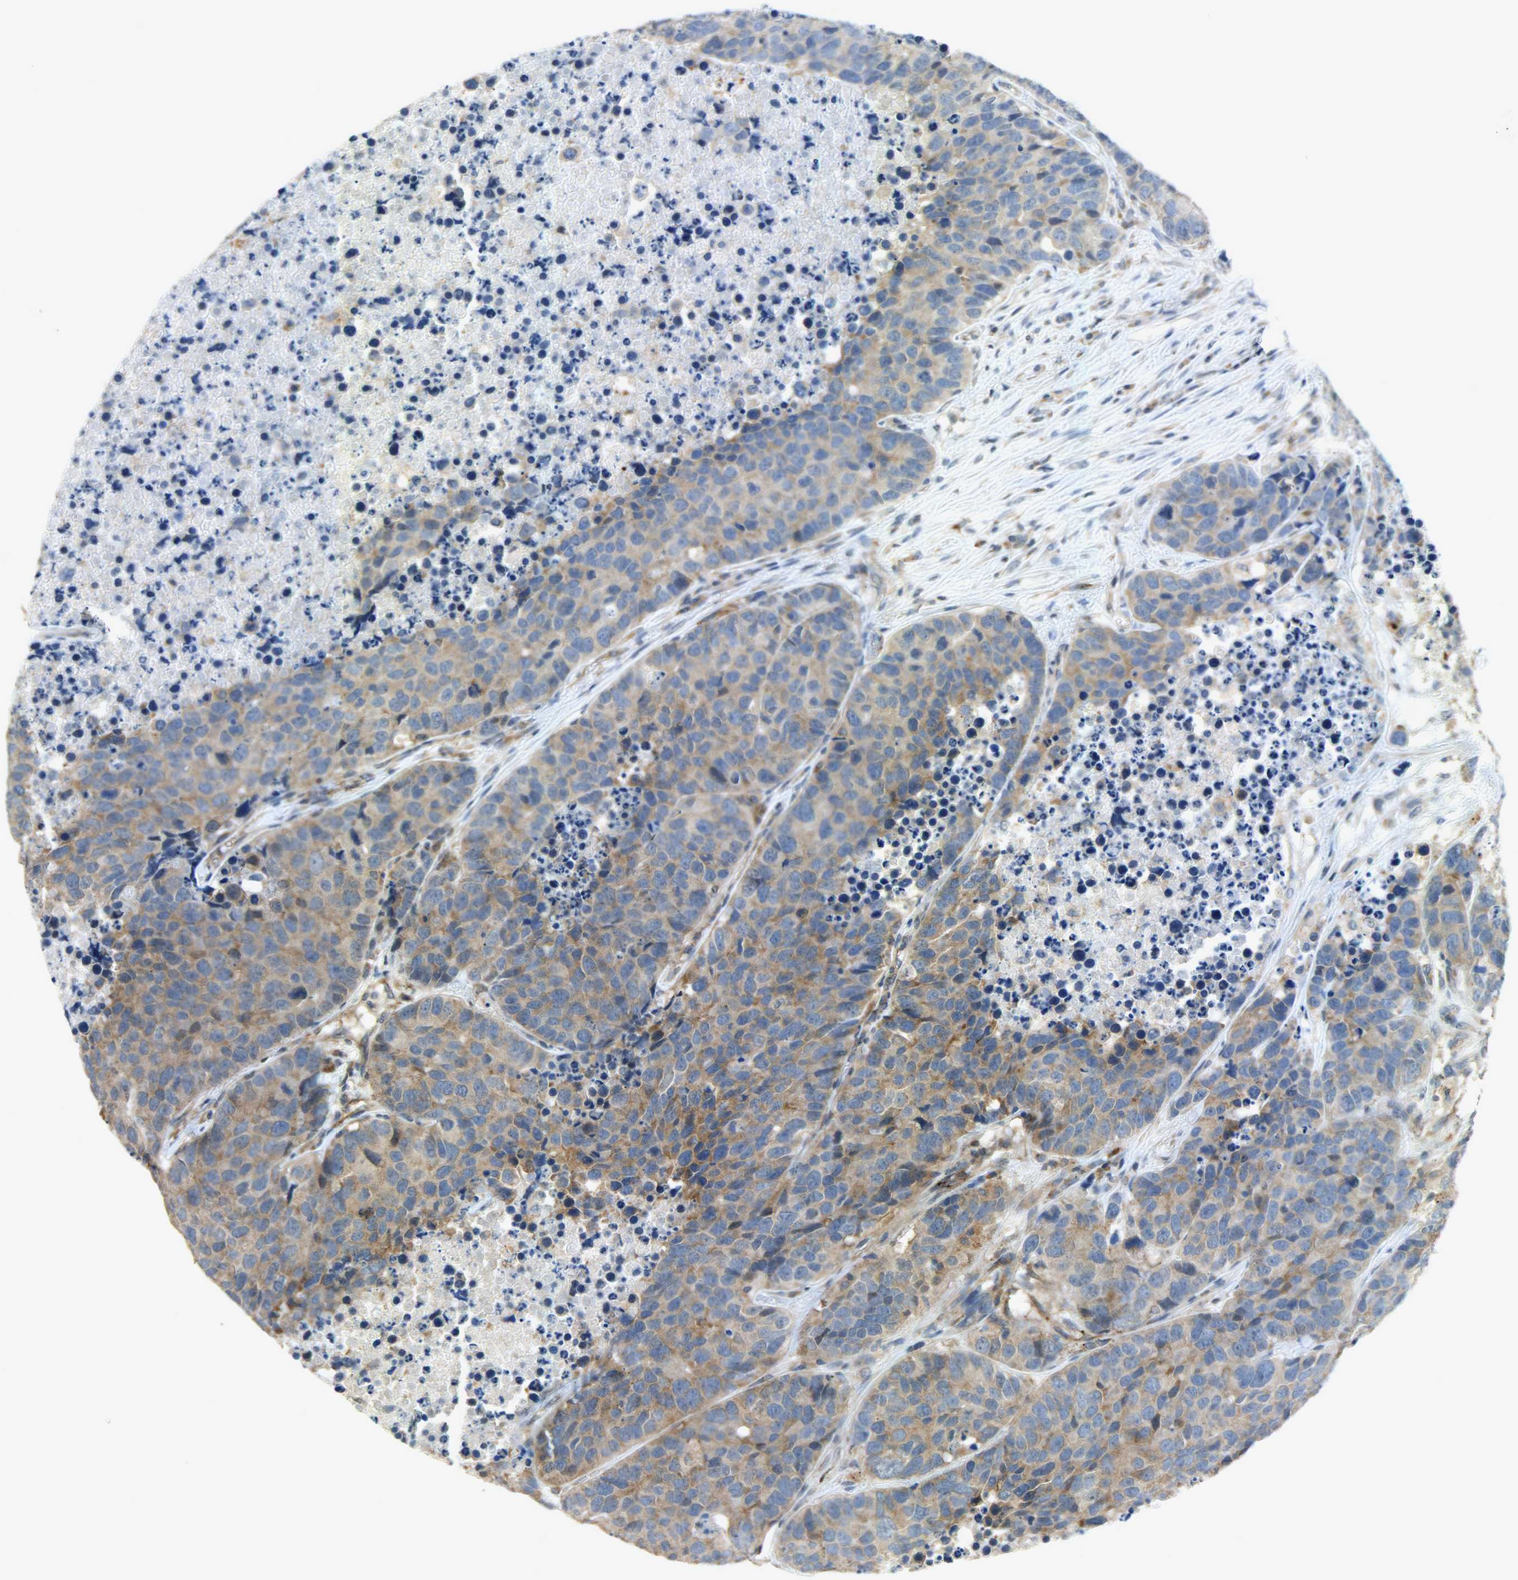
{"staining": {"intensity": "moderate", "quantity": ">75%", "location": "cytoplasmic/membranous"}, "tissue": "carcinoid", "cell_type": "Tumor cells", "image_type": "cancer", "snomed": [{"axis": "morphology", "description": "Carcinoid, malignant, NOS"}, {"axis": "topography", "description": "Lung"}], "caption": "This image shows IHC staining of human carcinoid, with medium moderate cytoplasmic/membranous staining in about >75% of tumor cells.", "gene": "GIT2", "patient": {"sex": "male", "age": 60}}